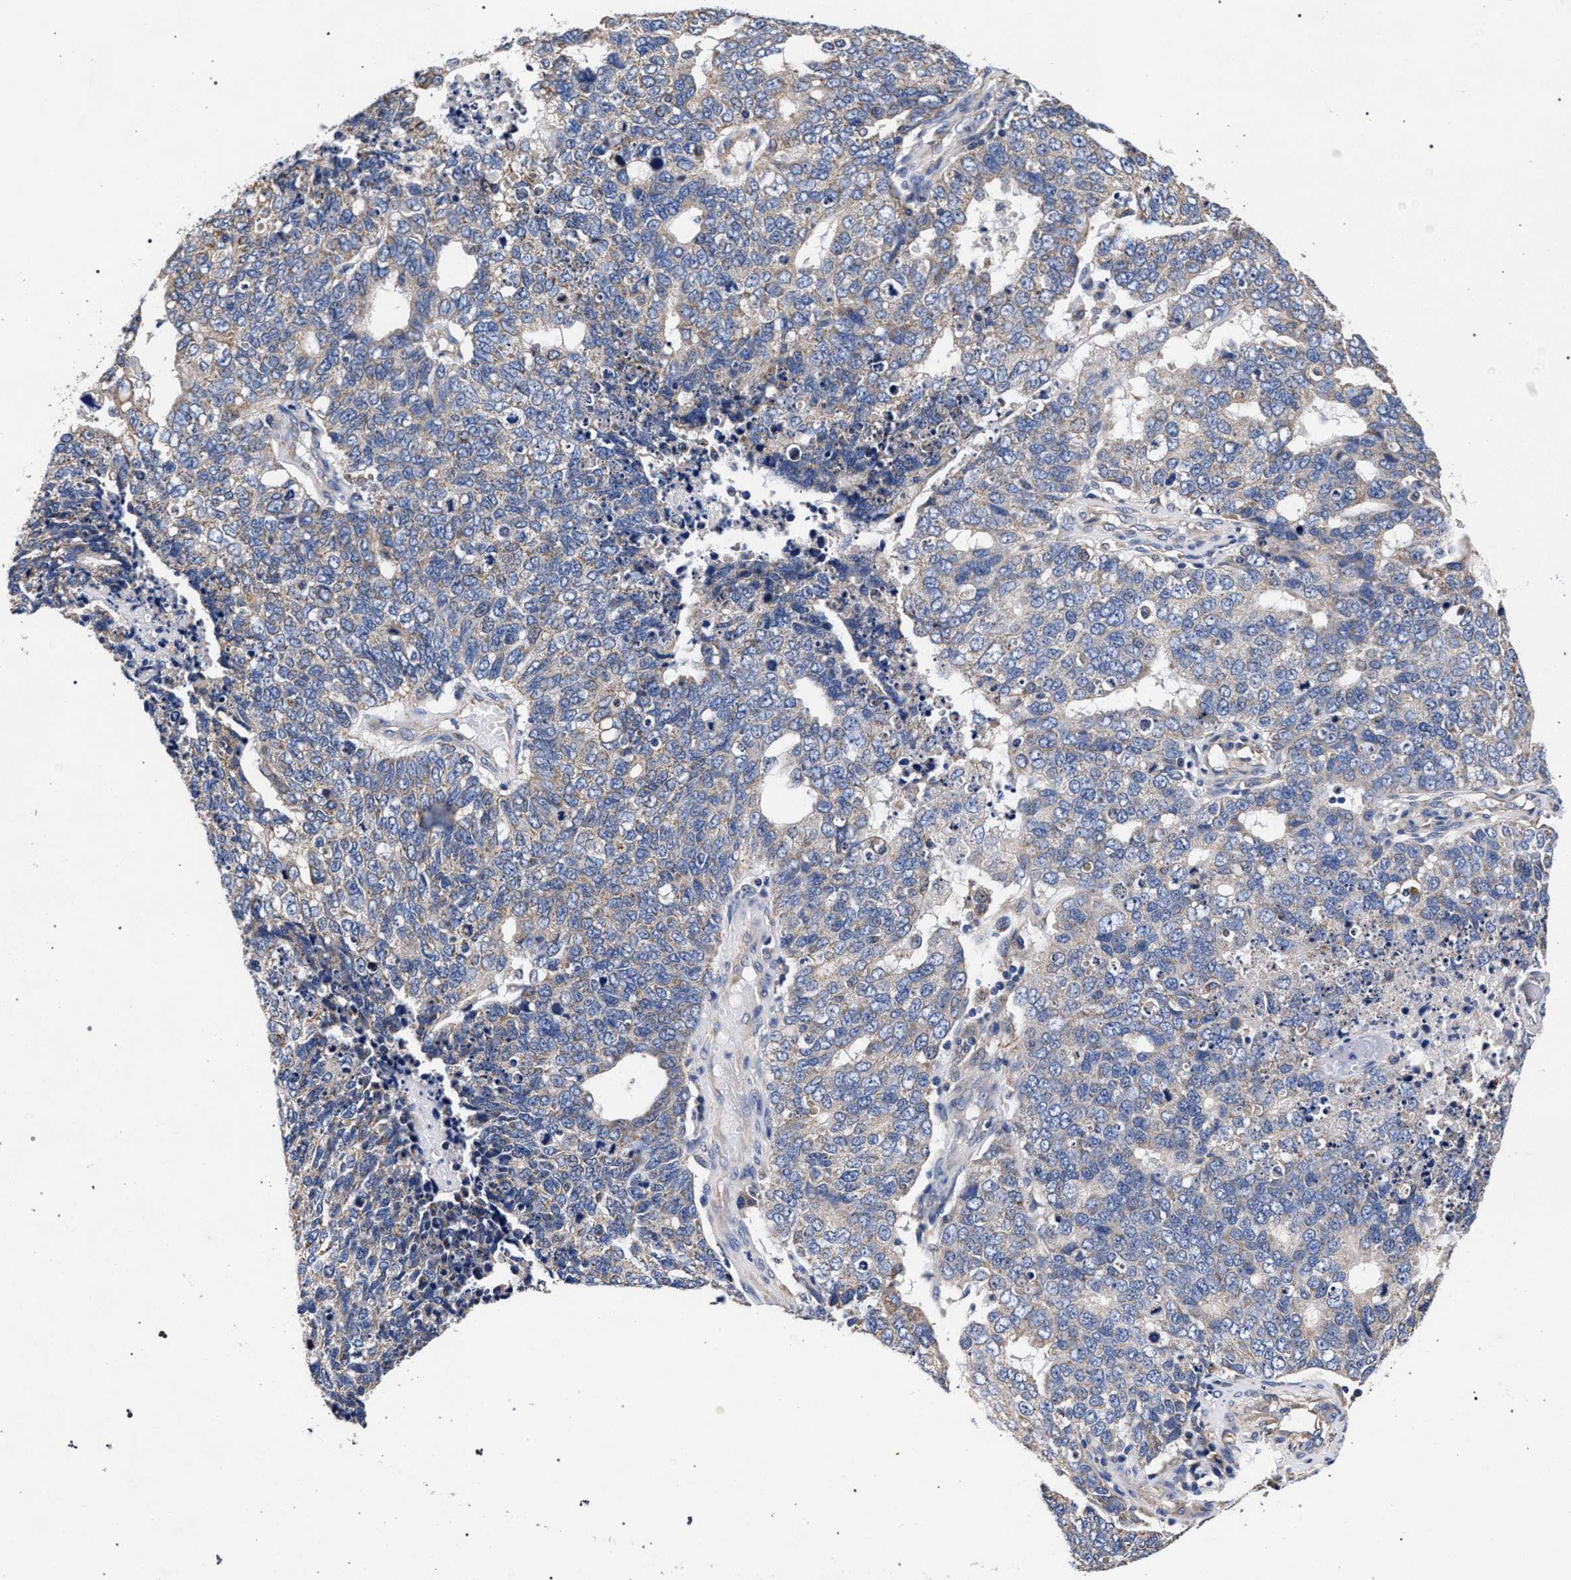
{"staining": {"intensity": "weak", "quantity": "<25%", "location": "cytoplasmic/membranous"}, "tissue": "cervical cancer", "cell_type": "Tumor cells", "image_type": "cancer", "snomed": [{"axis": "morphology", "description": "Squamous cell carcinoma, NOS"}, {"axis": "topography", "description": "Cervix"}], "caption": "Immunohistochemistry histopathology image of cervical squamous cell carcinoma stained for a protein (brown), which exhibits no expression in tumor cells.", "gene": "CFAP95", "patient": {"sex": "female", "age": 63}}